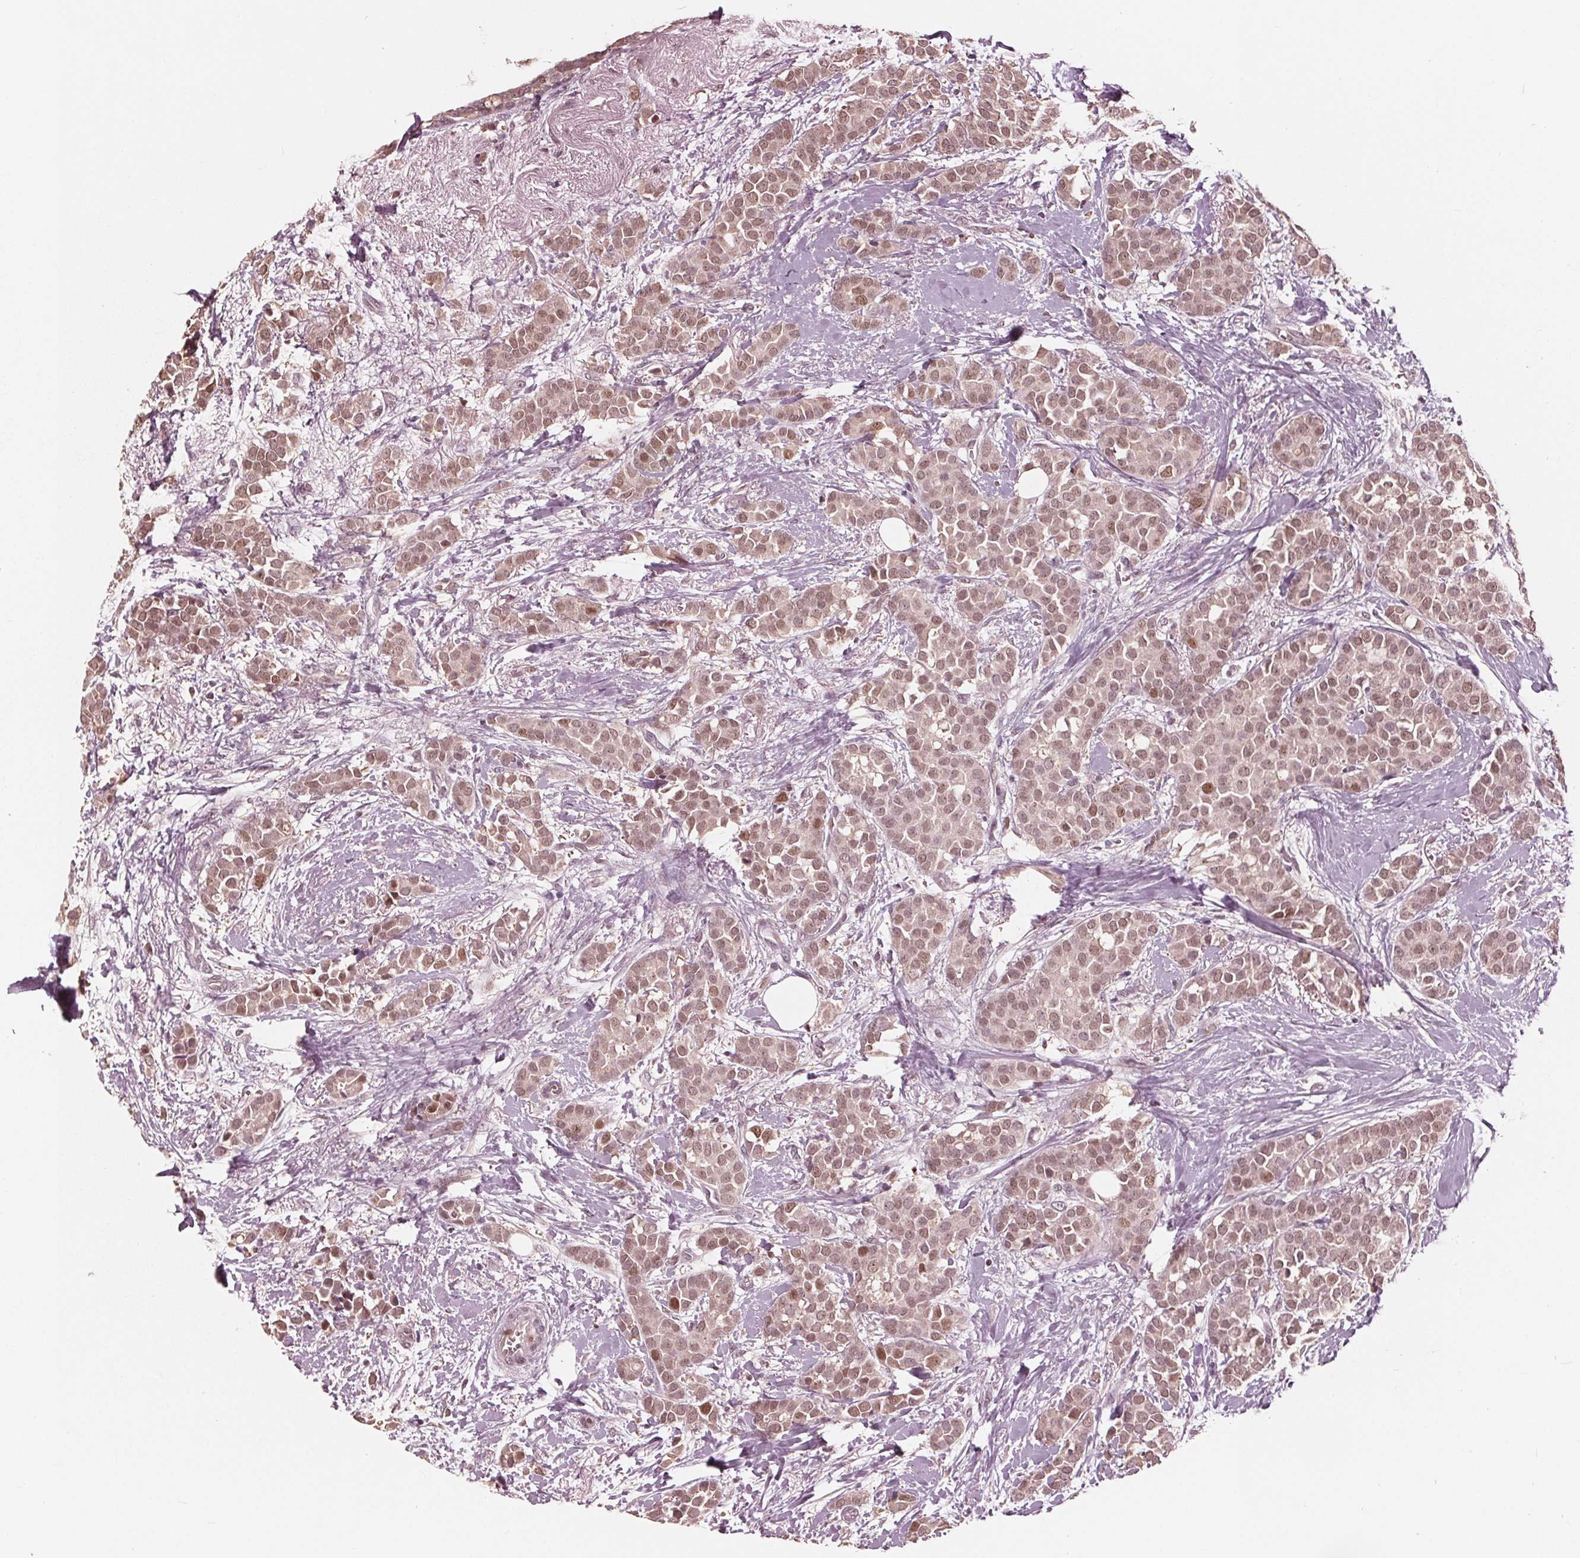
{"staining": {"intensity": "weak", "quantity": ">75%", "location": "cytoplasmic/membranous,nuclear"}, "tissue": "breast cancer", "cell_type": "Tumor cells", "image_type": "cancer", "snomed": [{"axis": "morphology", "description": "Duct carcinoma"}, {"axis": "topography", "description": "Breast"}], "caption": "Human breast cancer stained for a protein (brown) shows weak cytoplasmic/membranous and nuclear positive expression in about >75% of tumor cells.", "gene": "HIRIP3", "patient": {"sex": "female", "age": 79}}